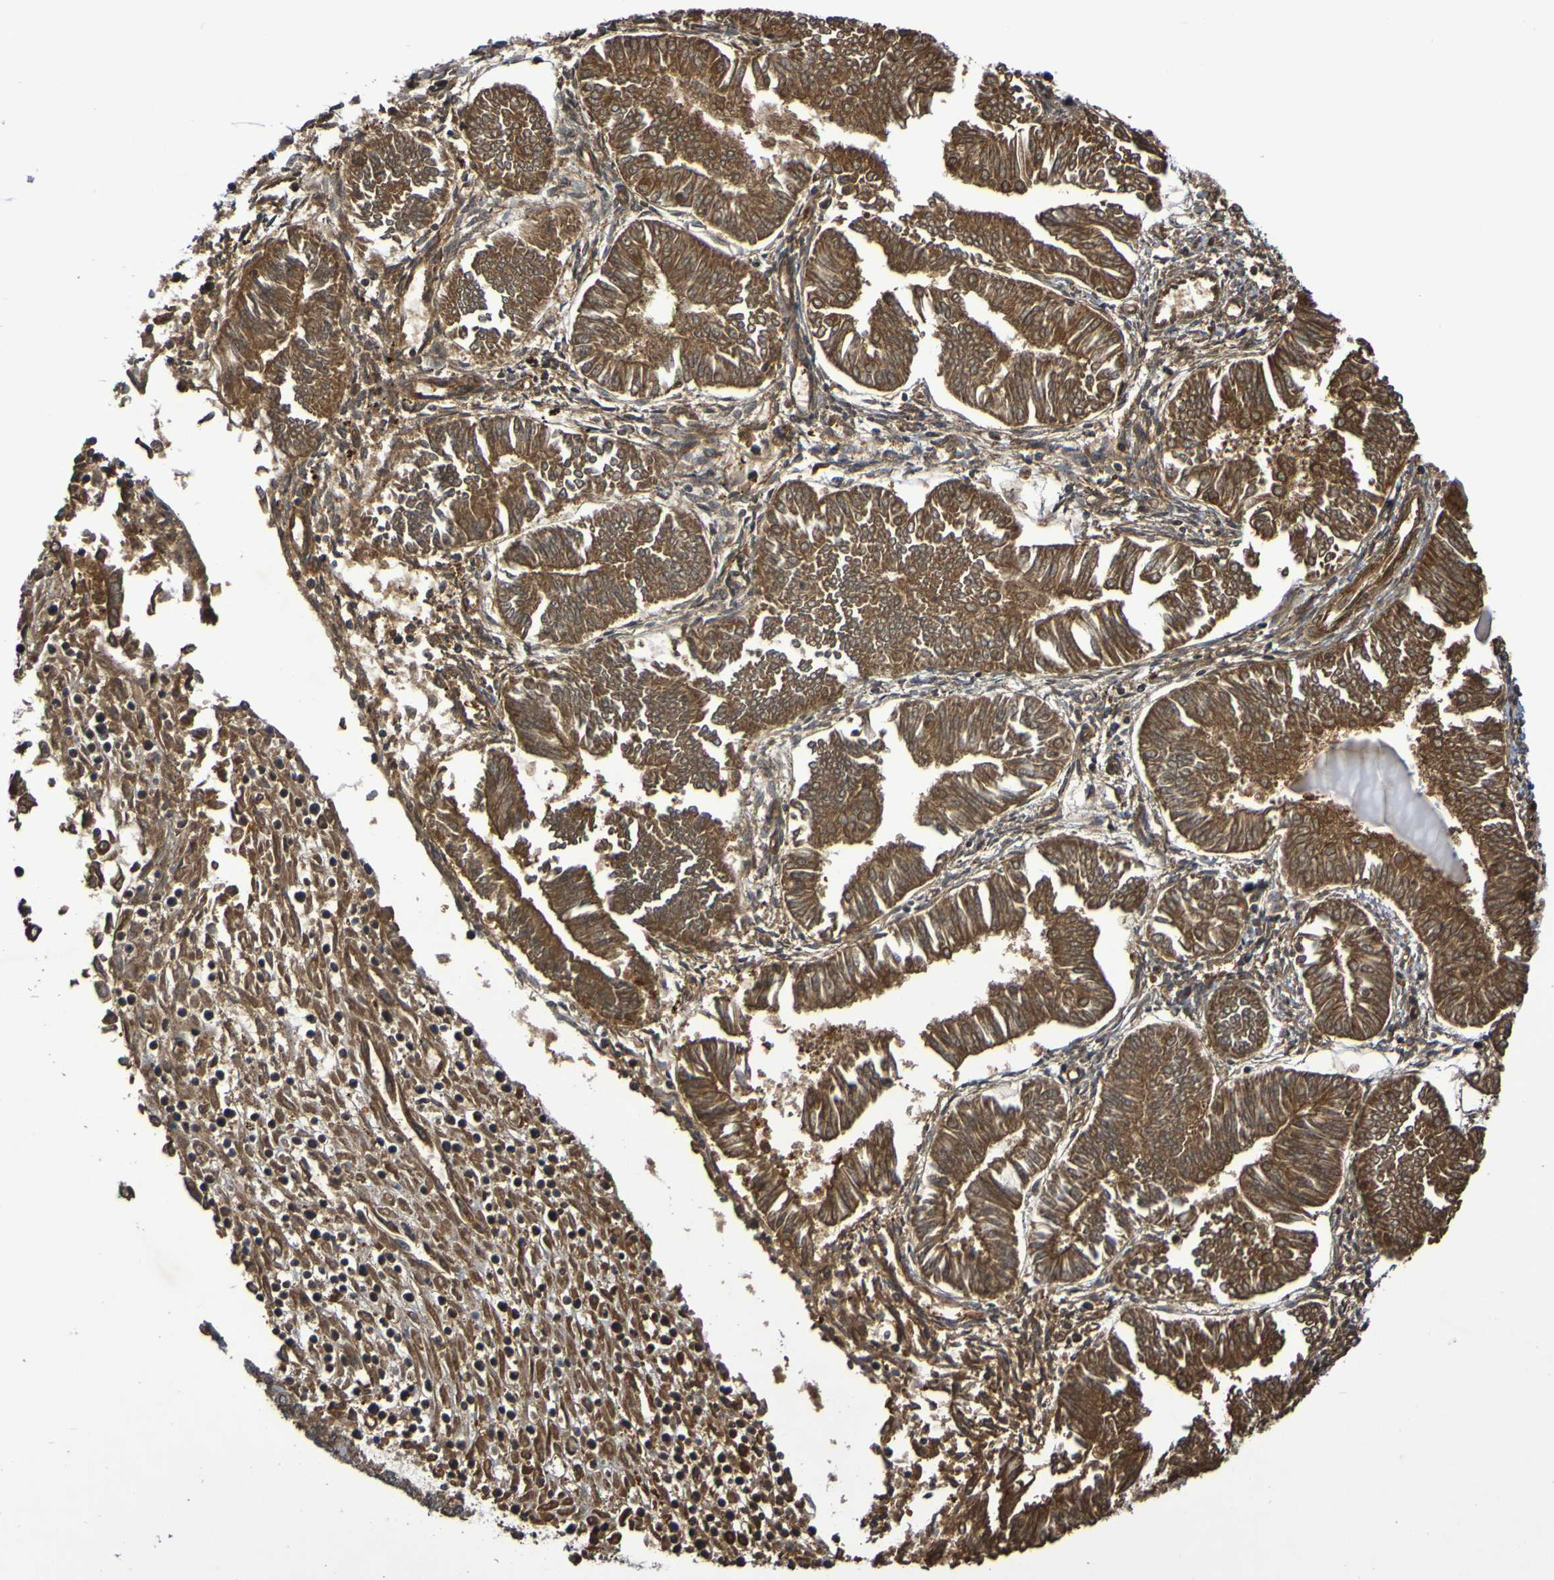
{"staining": {"intensity": "strong", "quantity": ">75%", "location": "cytoplasmic/membranous"}, "tissue": "endometrial cancer", "cell_type": "Tumor cells", "image_type": "cancer", "snomed": [{"axis": "morphology", "description": "Adenocarcinoma, NOS"}, {"axis": "topography", "description": "Endometrium"}], "caption": "Endometrial adenocarcinoma was stained to show a protein in brown. There is high levels of strong cytoplasmic/membranous staining in approximately >75% of tumor cells.", "gene": "SERPINB6", "patient": {"sex": "female", "age": 53}}